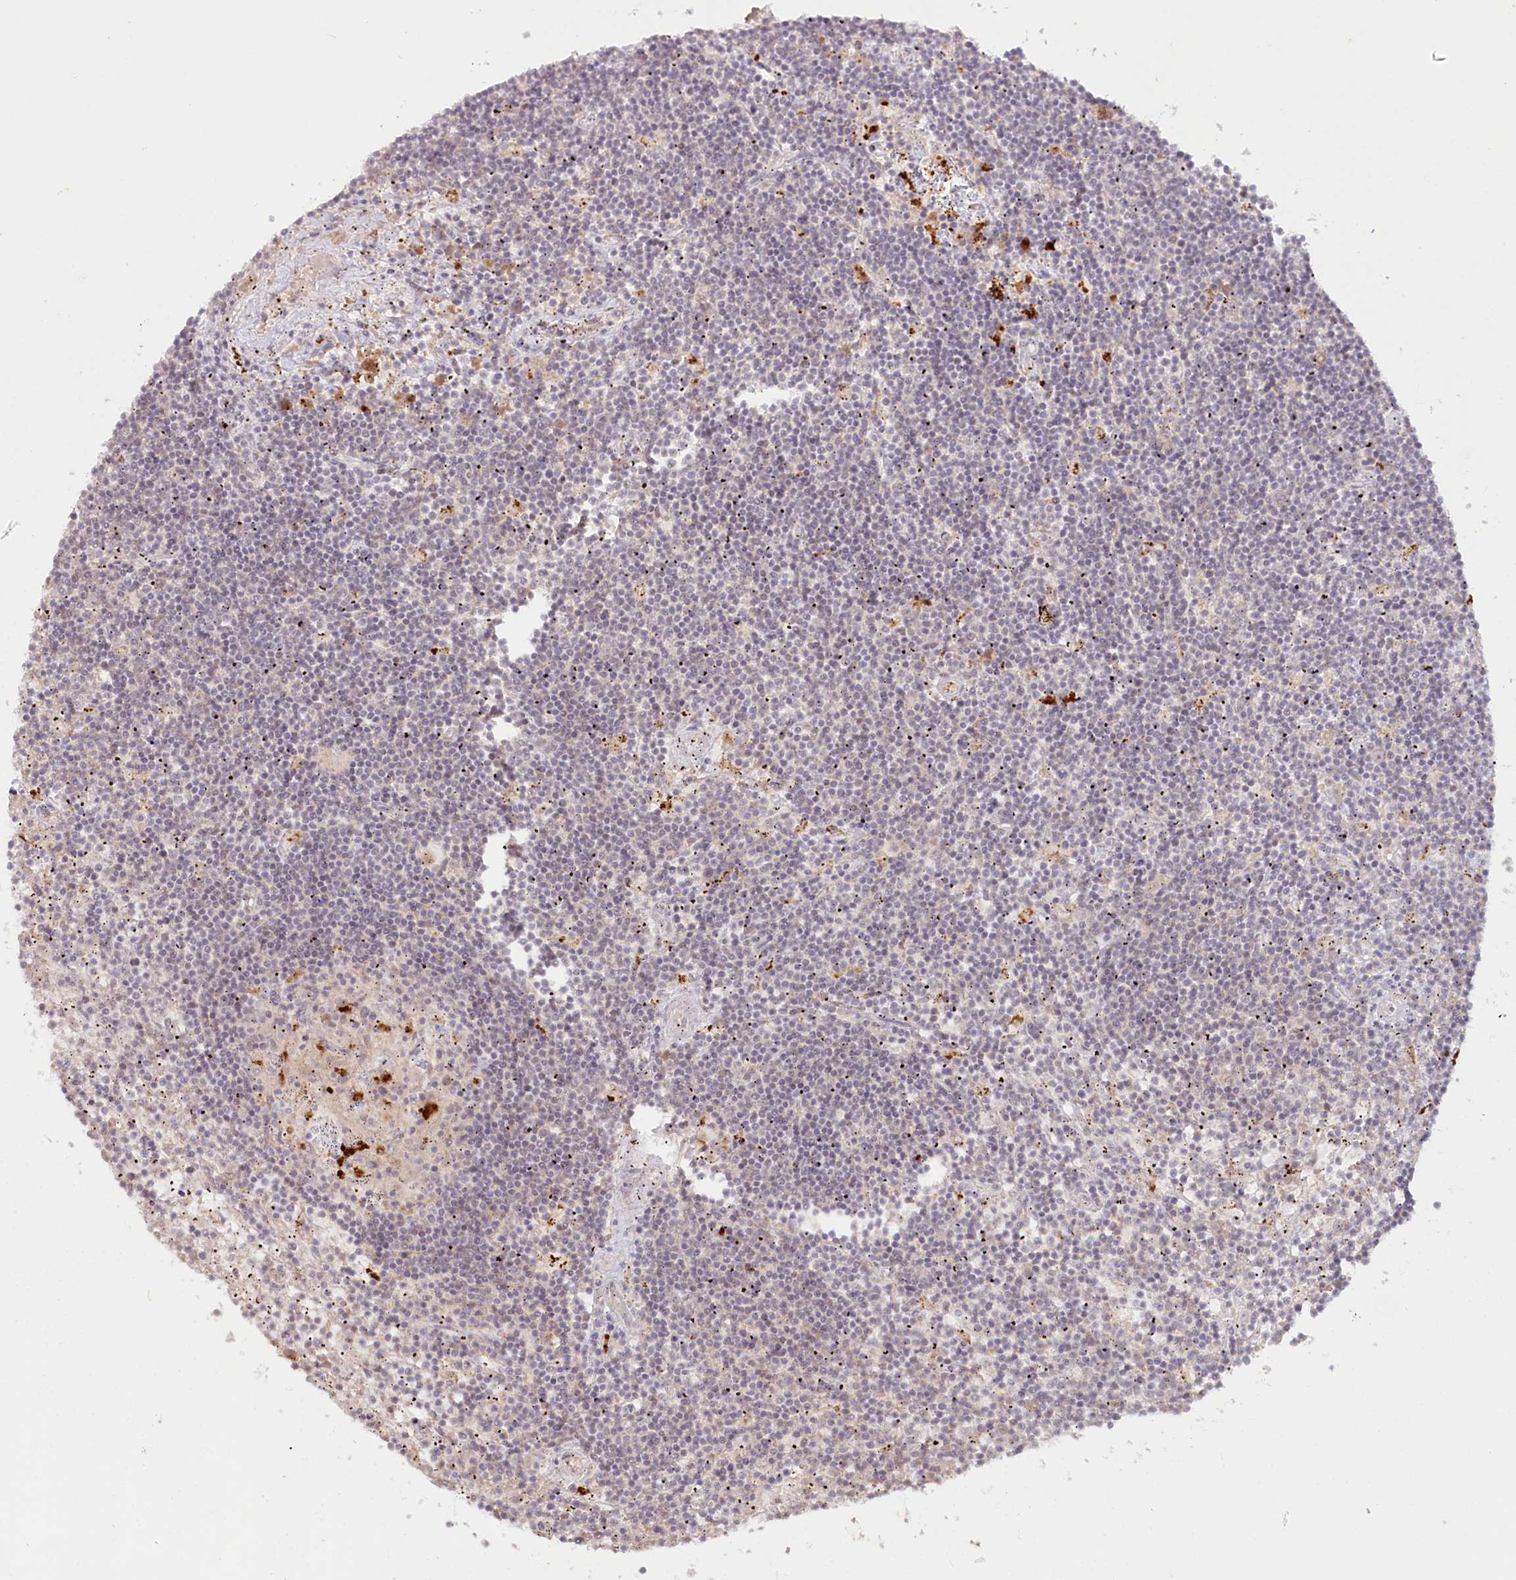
{"staining": {"intensity": "negative", "quantity": "none", "location": "none"}, "tissue": "lymphoma", "cell_type": "Tumor cells", "image_type": "cancer", "snomed": [{"axis": "morphology", "description": "Malignant lymphoma, non-Hodgkin's type, Low grade"}, {"axis": "topography", "description": "Spleen"}], "caption": "Tumor cells are negative for brown protein staining in low-grade malignant lymphoma, non-Hodgkin's type. The staining is performed using DAB brown chromogen with nuclei counter-stained in using hematoxylin.", "gene": "PSAPL1", "patient": {"sex": "male", "age": 76}}